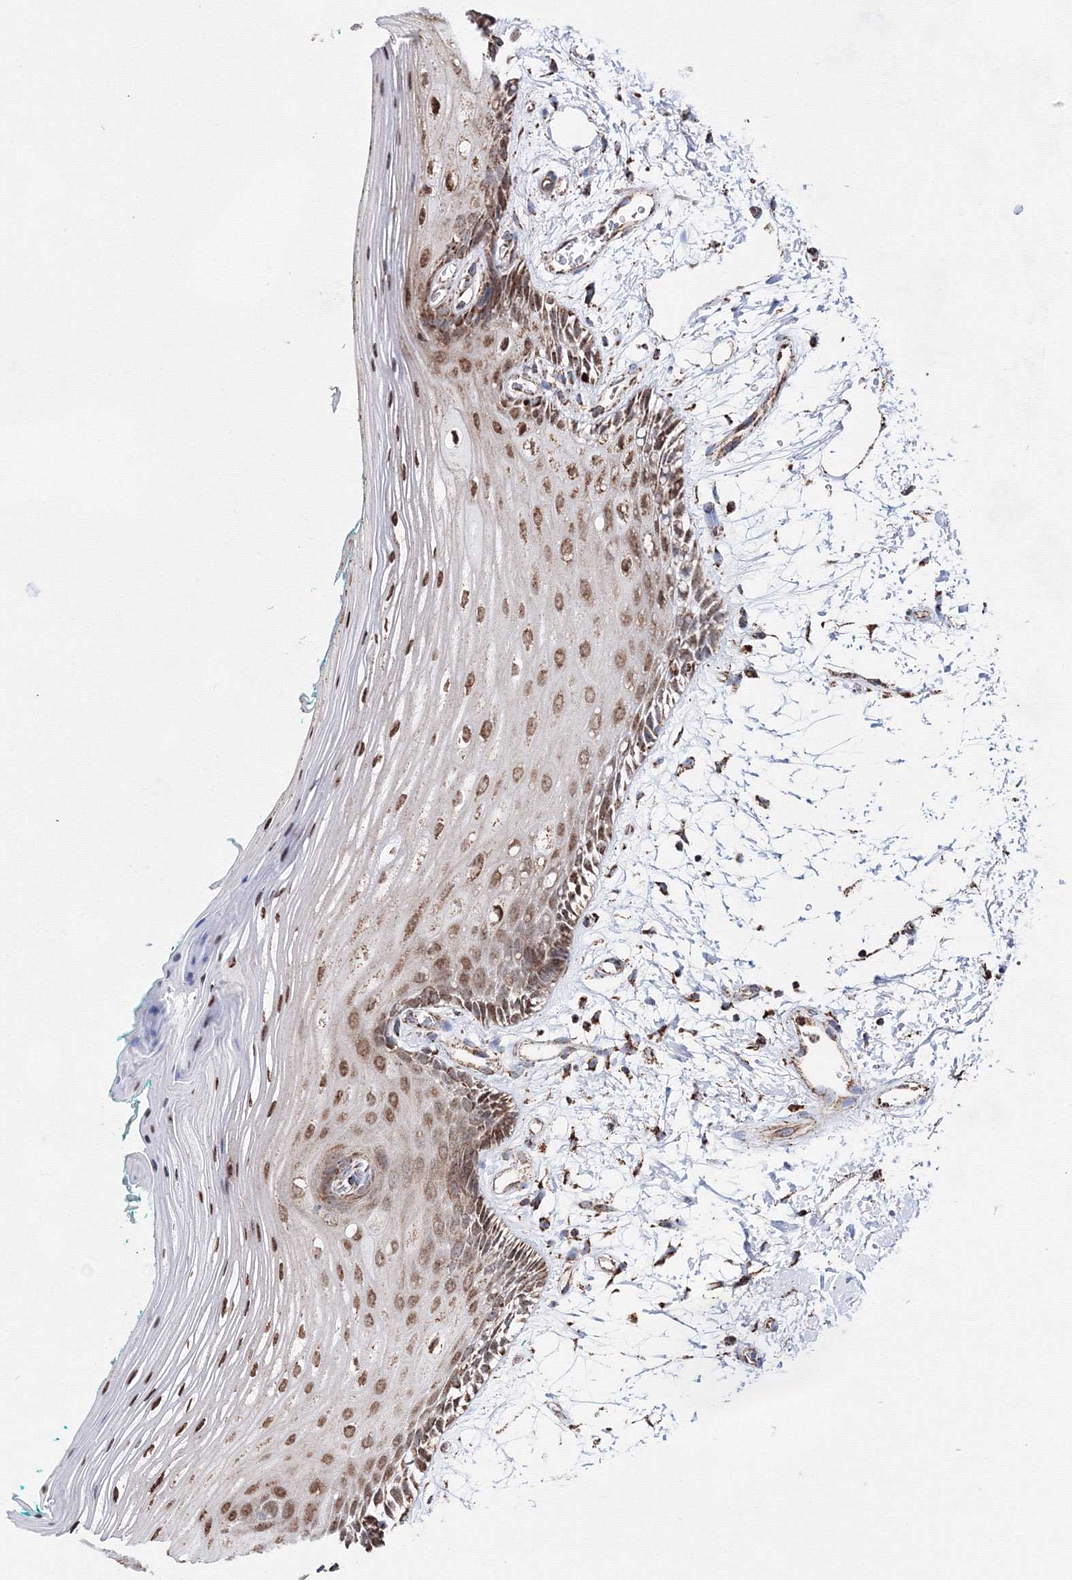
{"staining": {"intensity": "moderate", "quantity": ">75%", "location": "cytoplasmic/membranous,nuclear"}, "tissue": "oral mucosa", "cell_type": "Squamous epithelial cells", "image_type": "normal", "snomed": [{"axis": "morphology", "description": "Normal tissue, NOS"}, {"axis": "topography", "description": "Skeletal muscle"}, {"axis": "topography", "description": "Oral tissue"}, {"axis": "topography", "description": "Peripheral nerve tissue"}], "caption": "Squamous epithelial cells show medium levels of moderate cytoplasmic/membranous,nuclear staining in about >75% of cells in unremarkable human oral mucosa.", "gene": "HADHB", "patient": {"sex": "female", "age": 84}}